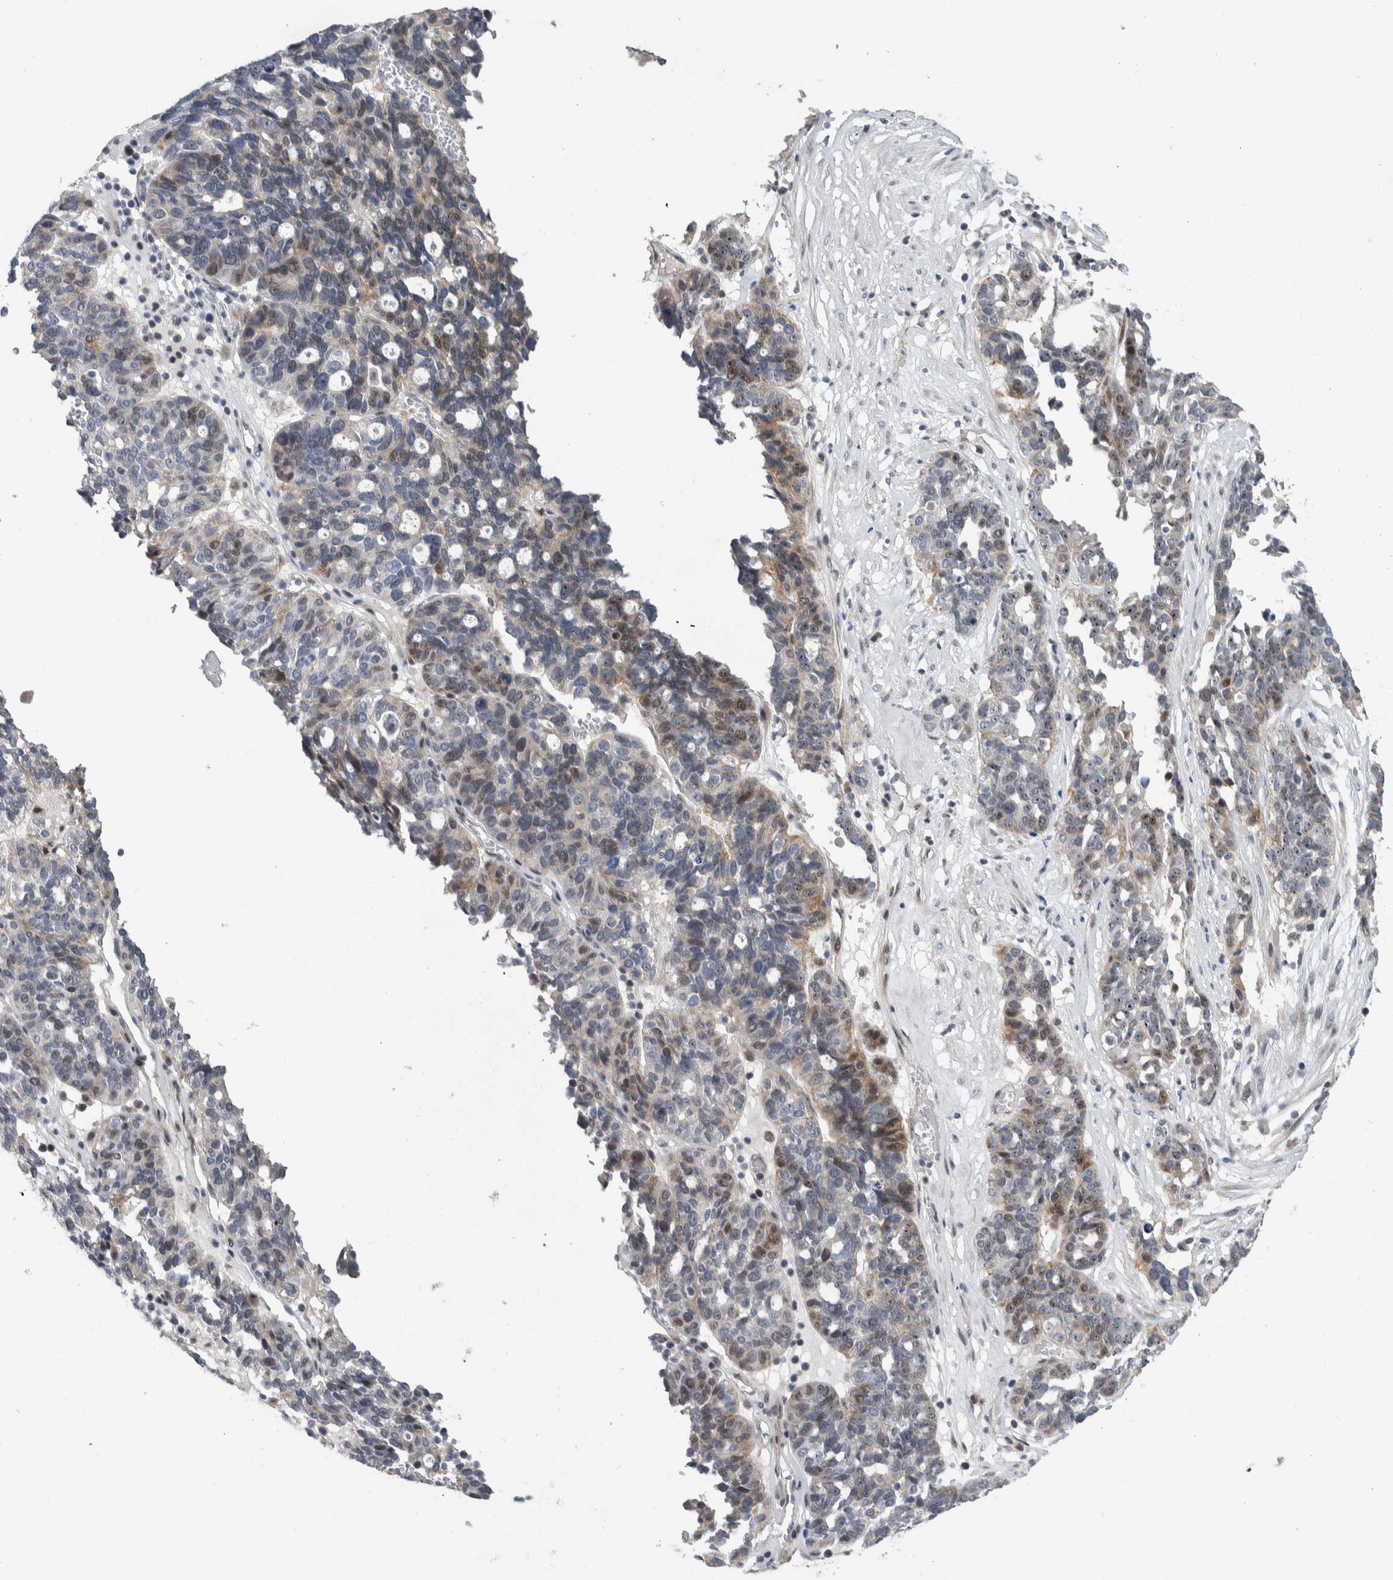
{"staining": {"intensity": "weak", "quantity": "<25%", "location": "cytoplasmic/membranous,nuclear"}, "tissue": "ovarian cancer", "cell_type": "Tumor cells", "image_type": "cancer", "snomed": [{"axis": "morphology", "description": "Cystadenocarcinoma, serous, NOS"}, {"axis": "topography", "description": "Ovary"}], "caption": "Ovarian serous cystadenocarcinoma was stained to show a protein in brown. There is no significant staining in tumor cells. (Immunohistochemistry, brightfield microscopy, high magnification).", "gene": "PRRG4", "patient": {"sex": "female", "age": 59}}